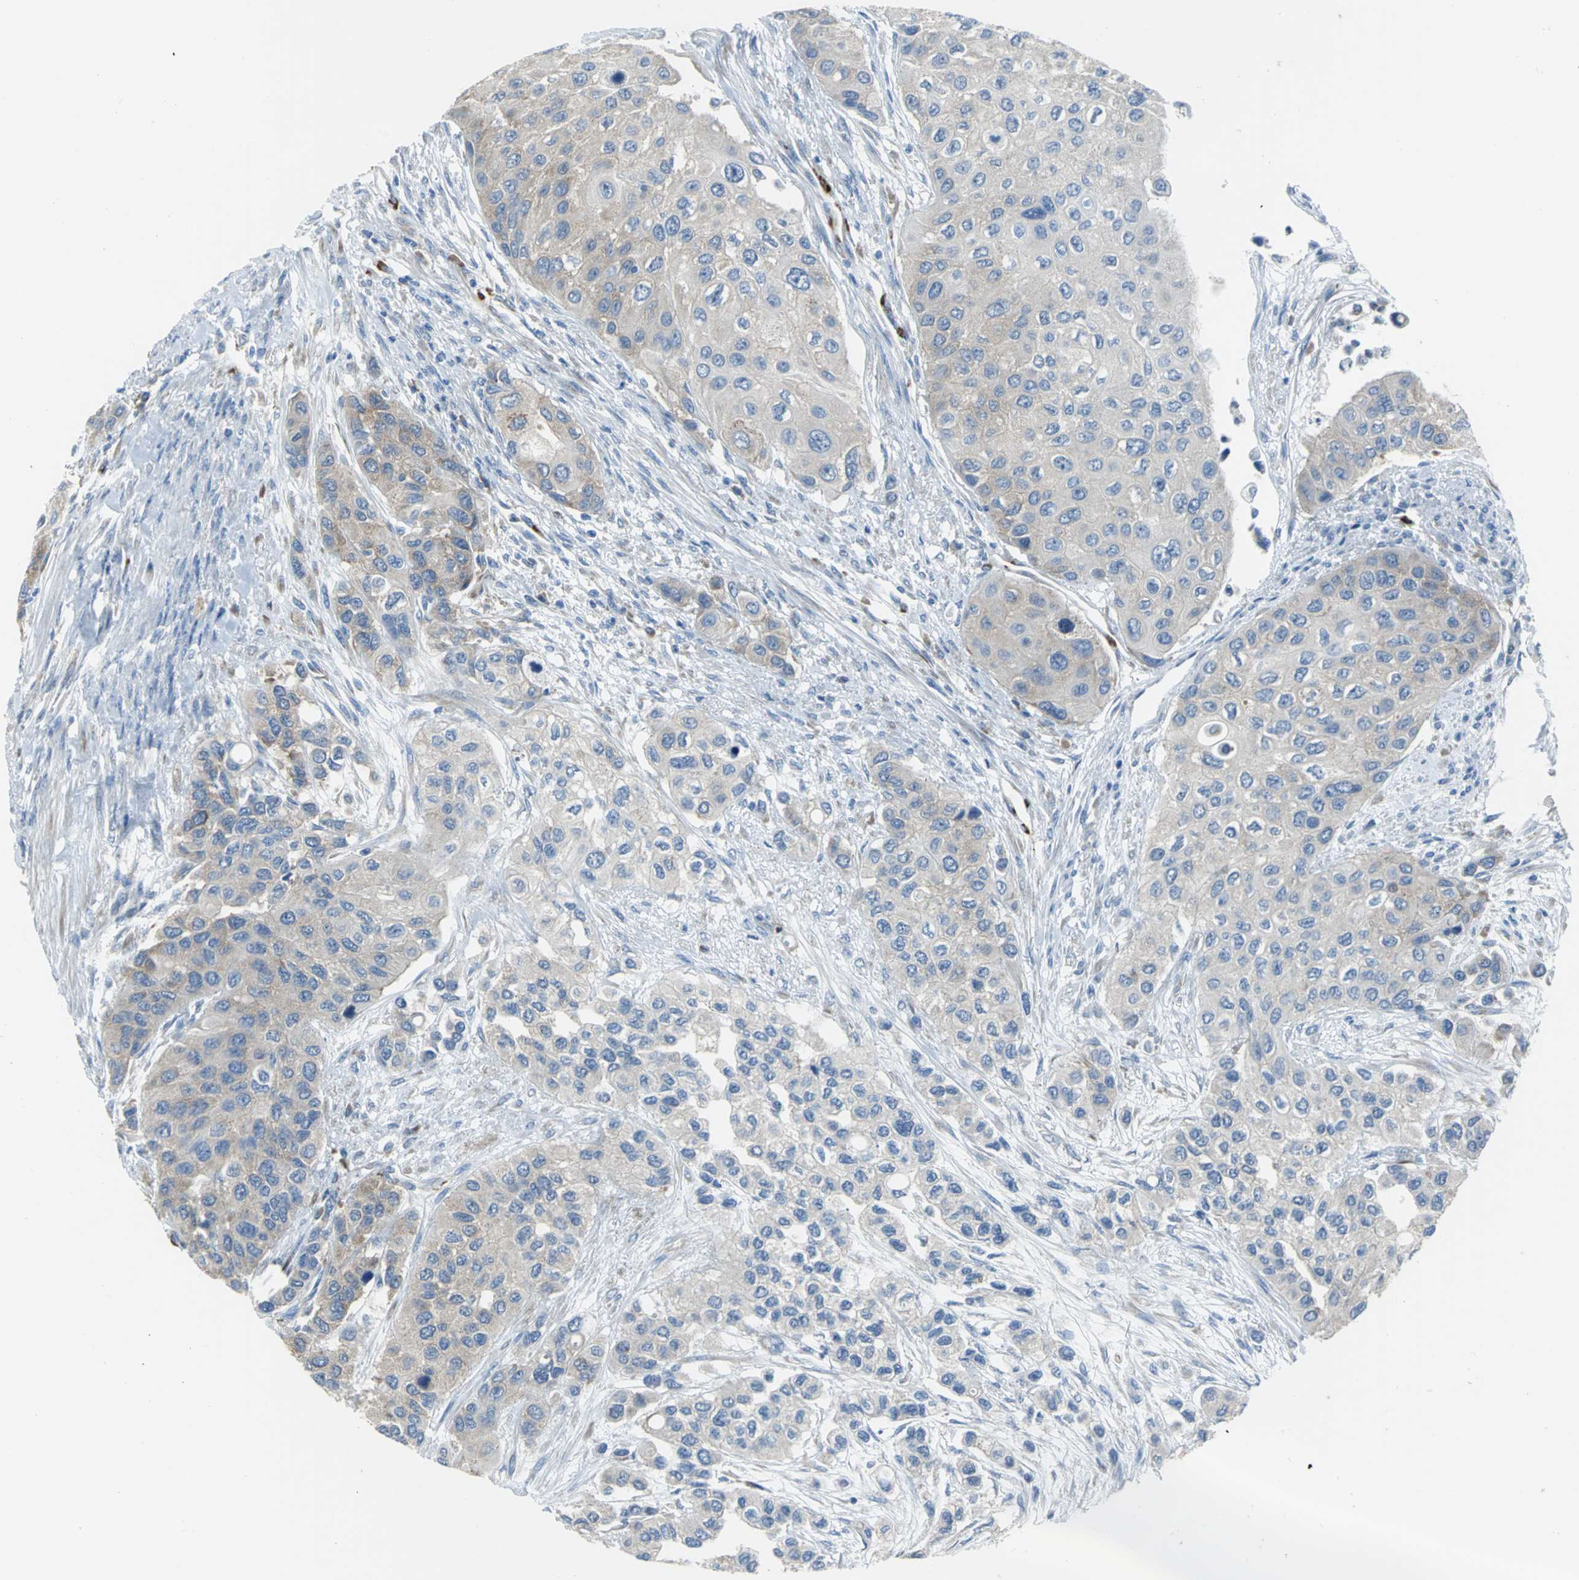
{"staining": {"intensity": "weak", "quantity": "<25%", "location": "cytoplasmic/membranous"}, "tissue": "urothelial cancer", "cell_type": "Tumor cells", "image_type": "cancer", "snomed": [{"axis": "morphology", "description": "Urothelial carcinoma, High grade"}, {"axis": "topography", "description": "Urinary bladder"}], "caption": "A high-resolution micrograph shows IHC staining of urothelial cancer, which displays no significant positivity in tumor cells.", "gene": "EIF5A", "patient": {"sex": "female", "age": 56}}